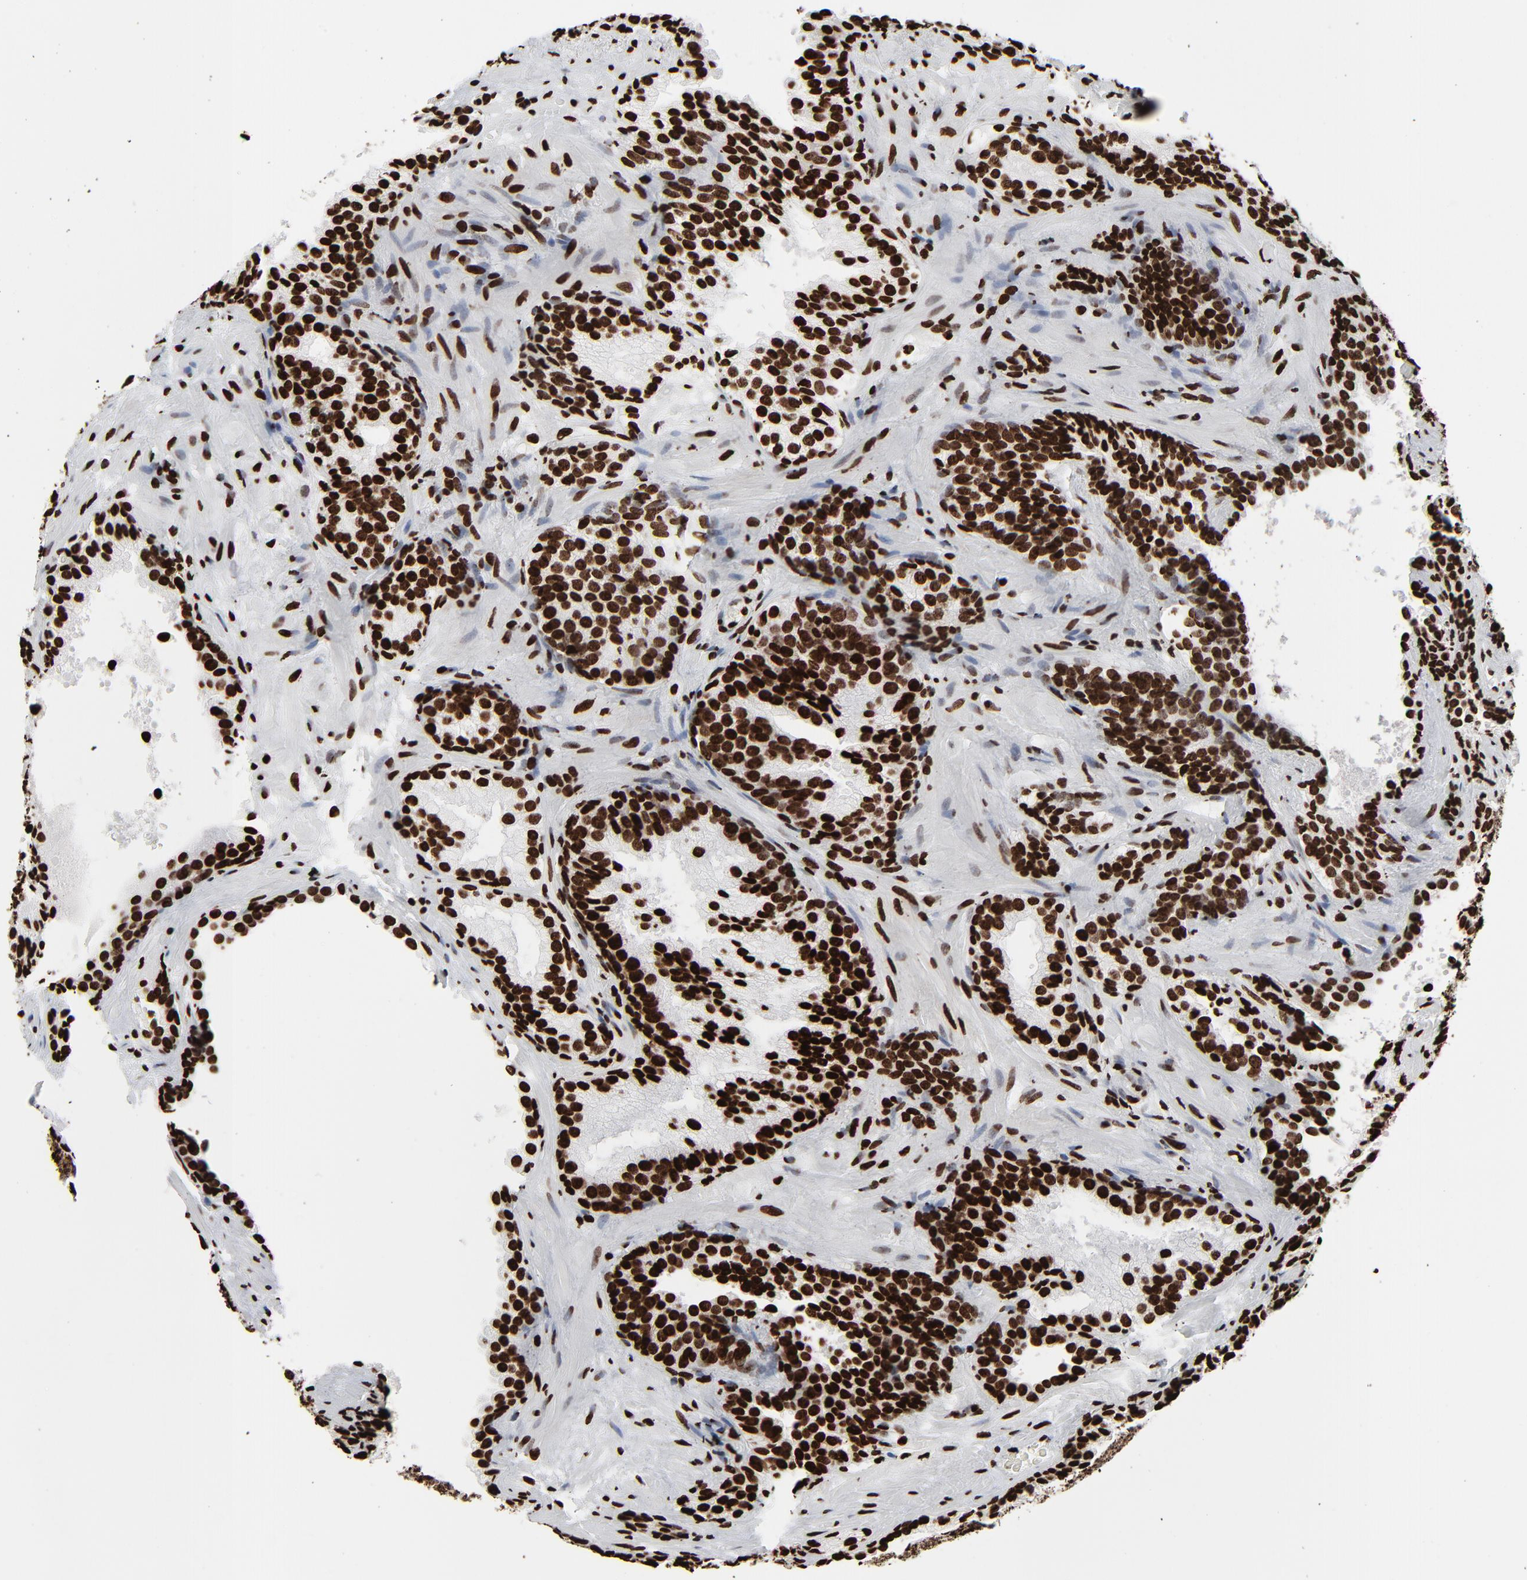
{"staining": {"intensity": "strong", "quantity": ">75%", "location": "nuclear"}, "tissue": "prostate cancer", "cell_type": "Tumor cells", "image_type": "cancer", "snomed": [{"axis": "morphology", "description": "Adenocarcinoma, Low grade"}, {"axis": "topography", "description": "Prostate"}], "caption": "IHC staining of adenocarcinoma (low-grade) (prostate), which displays high levels of strong nuclear staining in about >75% of tumor cells indicating strong nuclear protein expression. The staining was performed using DAB (3,3'-diaminobenzidine) (brown) for protein detection and nuclei were counterstained in hematoxylin (blue).", "gene": "H3-4", "patient": {"sex": "male", "age": 69}}